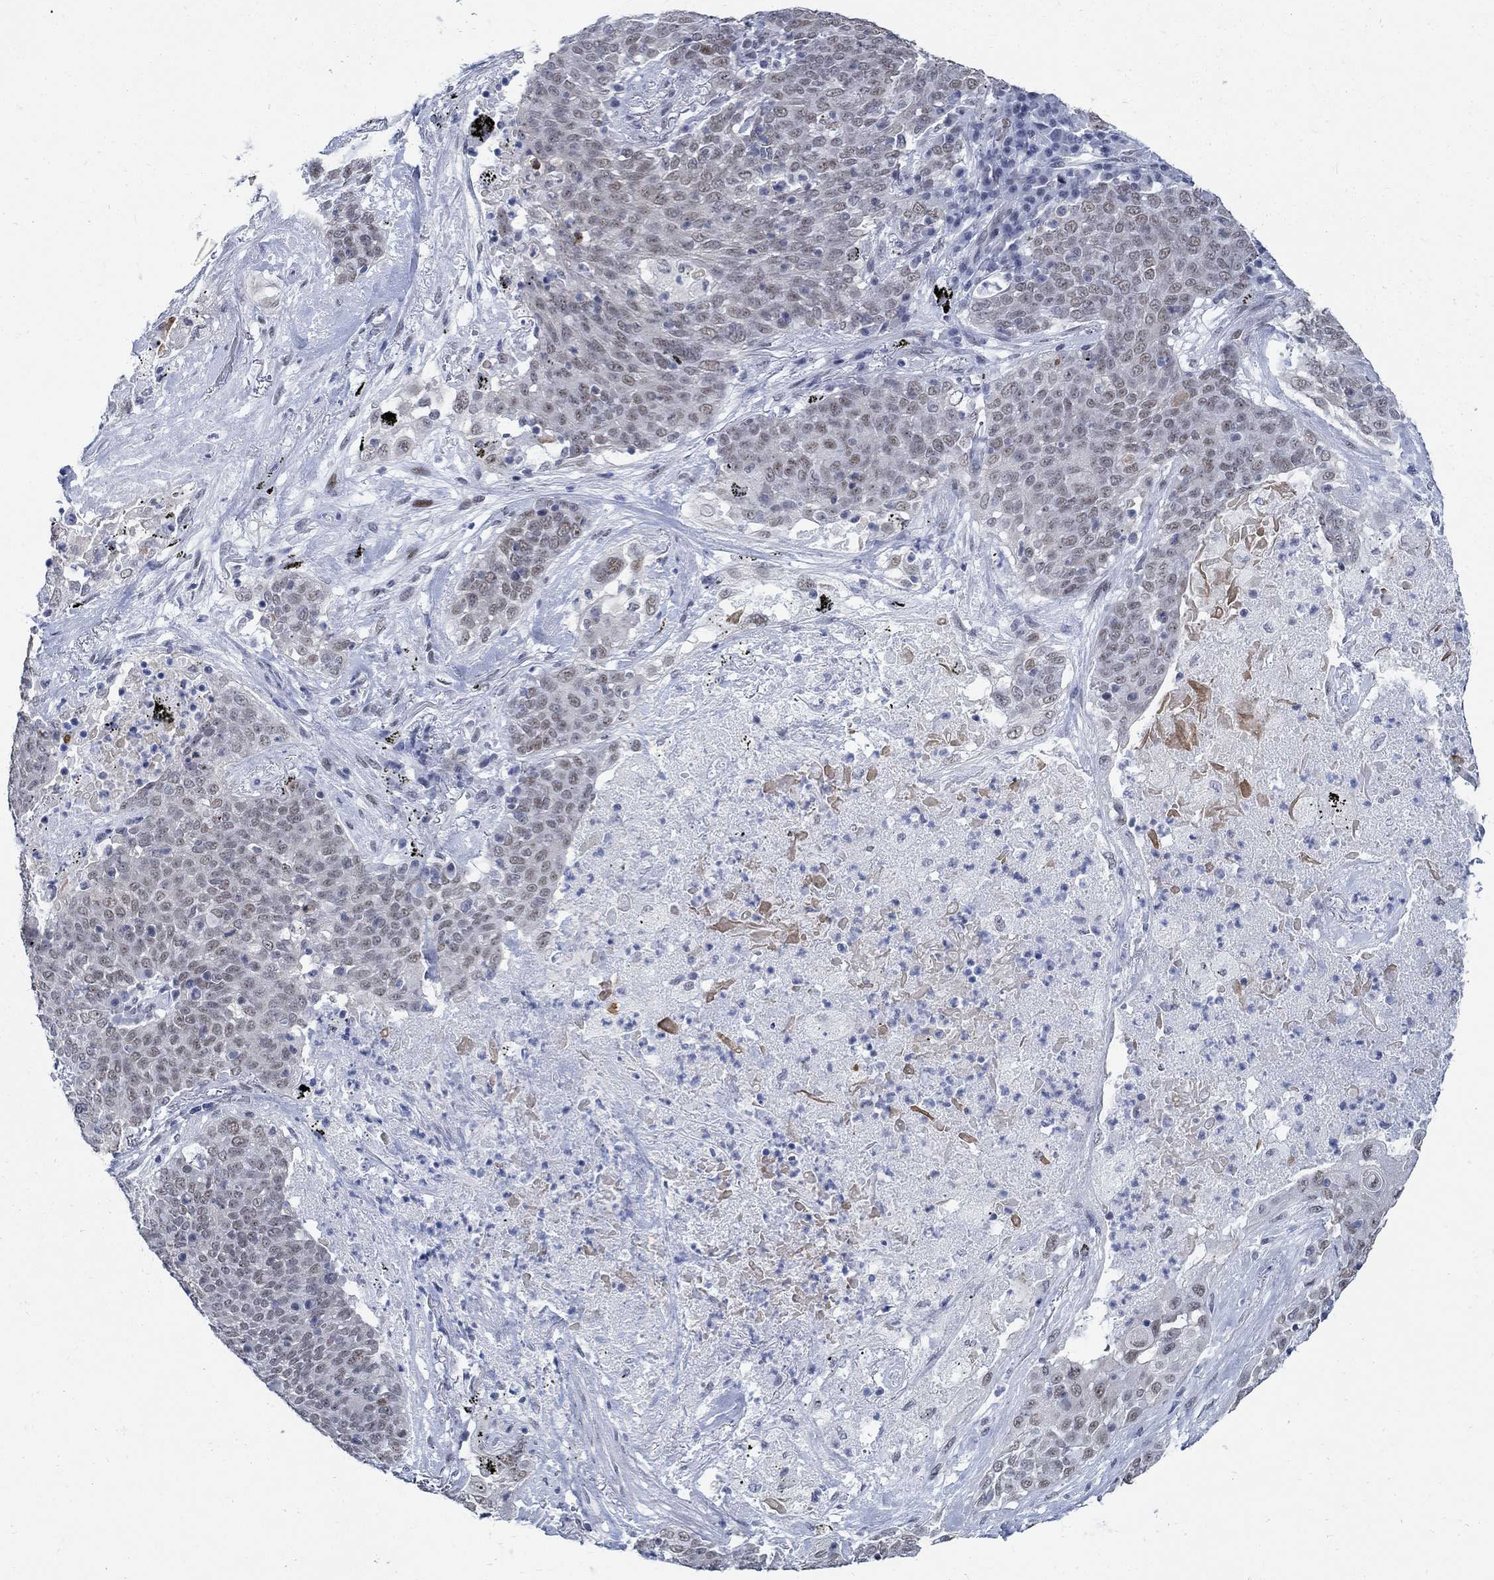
{"staining": {"intensity": "weak", "quantity": "25%-75%", "location": "cytoplasmic/membranous,nuclear"}, "tissue": "lung cancer", "cell_type": "Tumor cells", "image_type": "cancer", "snomed": [{"axis": "morphology", "description": "Squamous cell carcinoma, NOS"}, {"axis": "topography", "description": "Lung"}], "caption": "Lung squamous cell carcinoma stained with immunohistochemistry (IHC) shows weak cytoplasmic/membranous and nuclear positivity in approximately 25%-75% of tumor cells. (brown staining indicates protein expression, while blue staining denotes nuclei).", "gene": "DLK1", "patient": {"sex": "male", "age": 82}}